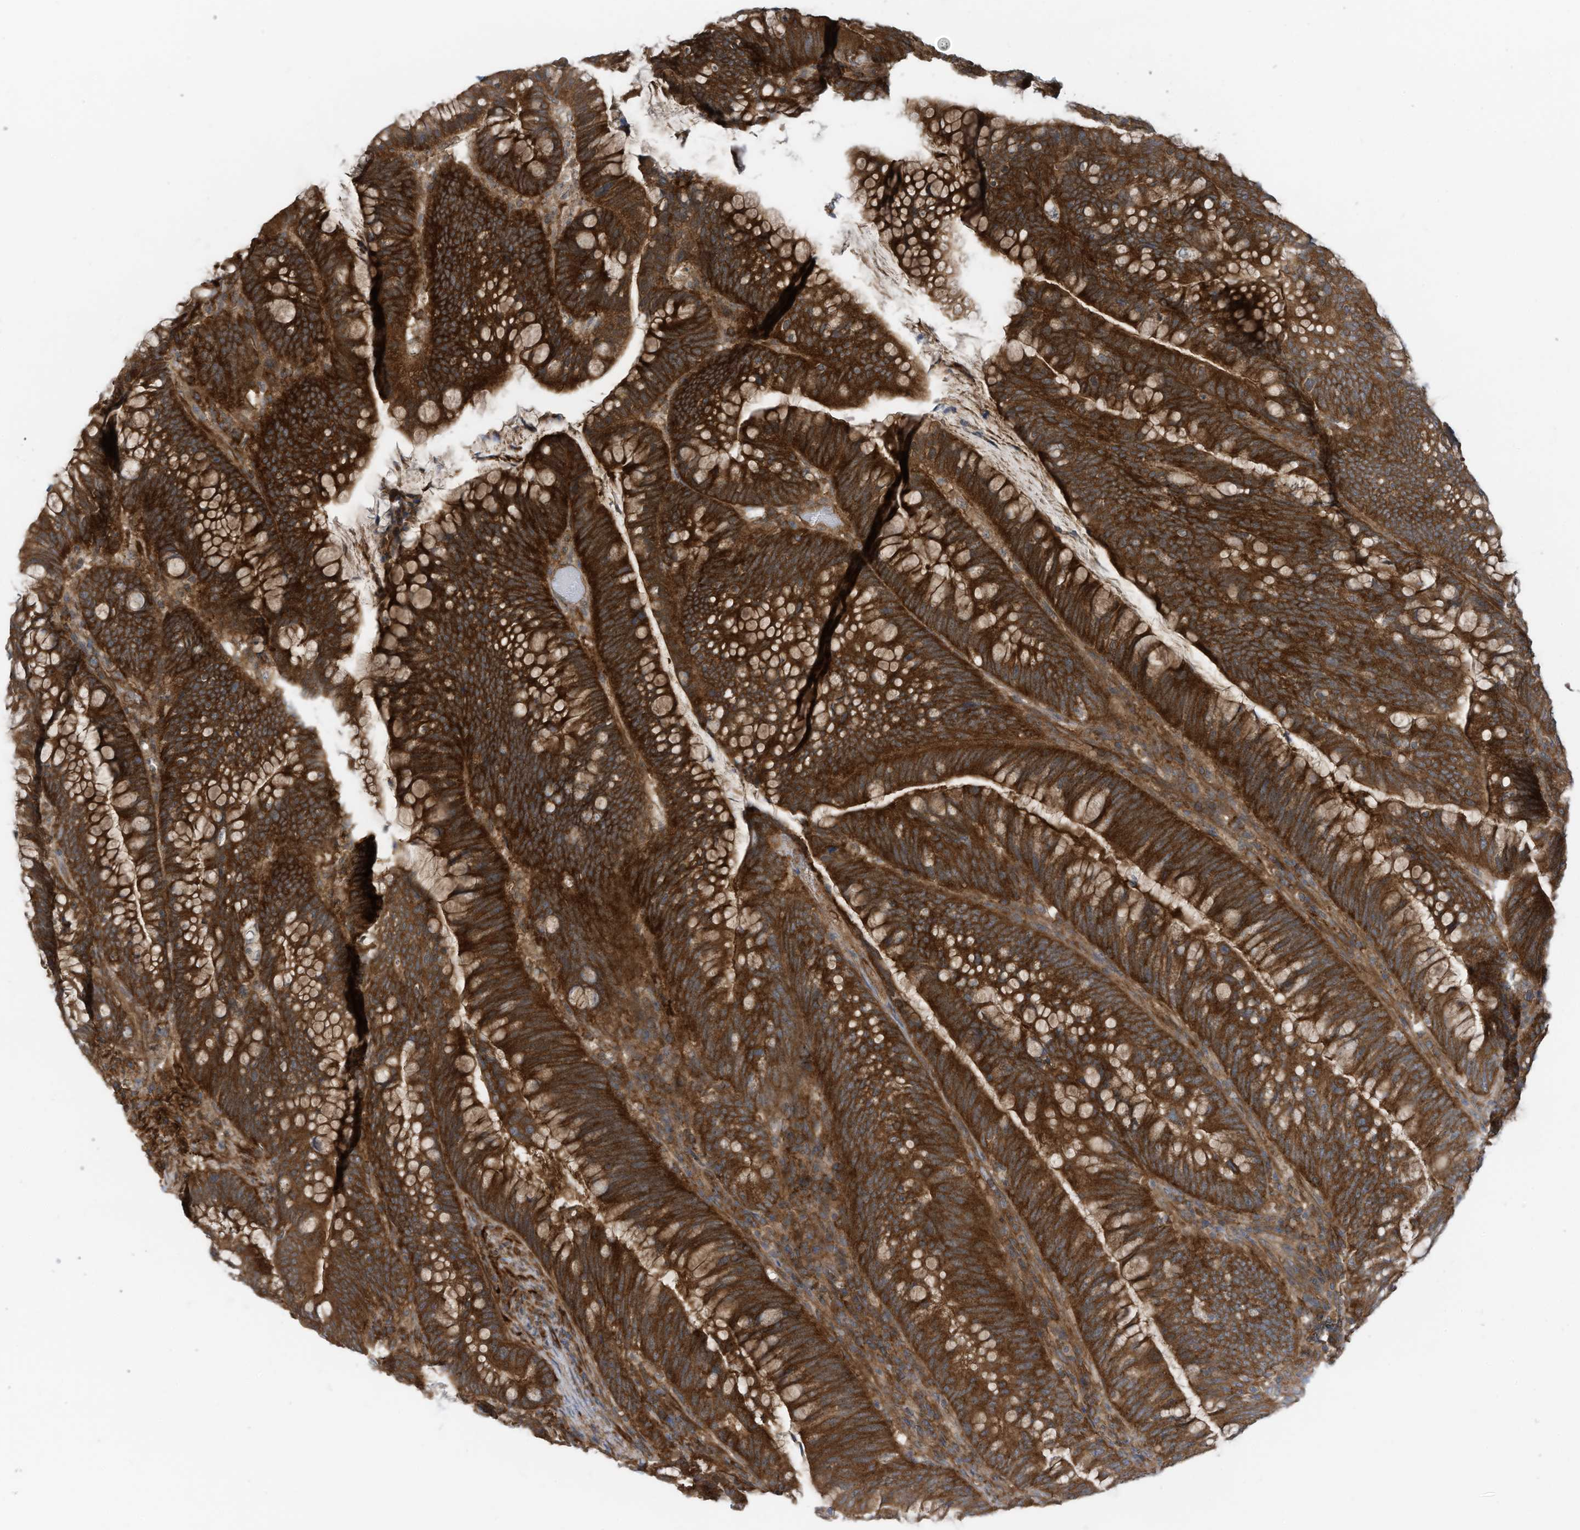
{"staining": {"intensity": "strong", "quantity": ">75%", "location": "cytoplasmic/membranous"}, "tissue": "colorectal cancer", "cell_type": "Tumor cells", "image_type": "cancer", "snomed": [{"axis": "morphology", "description": "Adenocarcinoma, NOS"}, {"axis": "topography", "description": "Colon"}], "caption": "A histopathology image of colorectal adenocarcinoma stained for a protein reveals strong cytoplasmic/membranous brown staining in tumor cells.", "gene": "REPS1", "patient": {"sex": "female", "age": 66}}